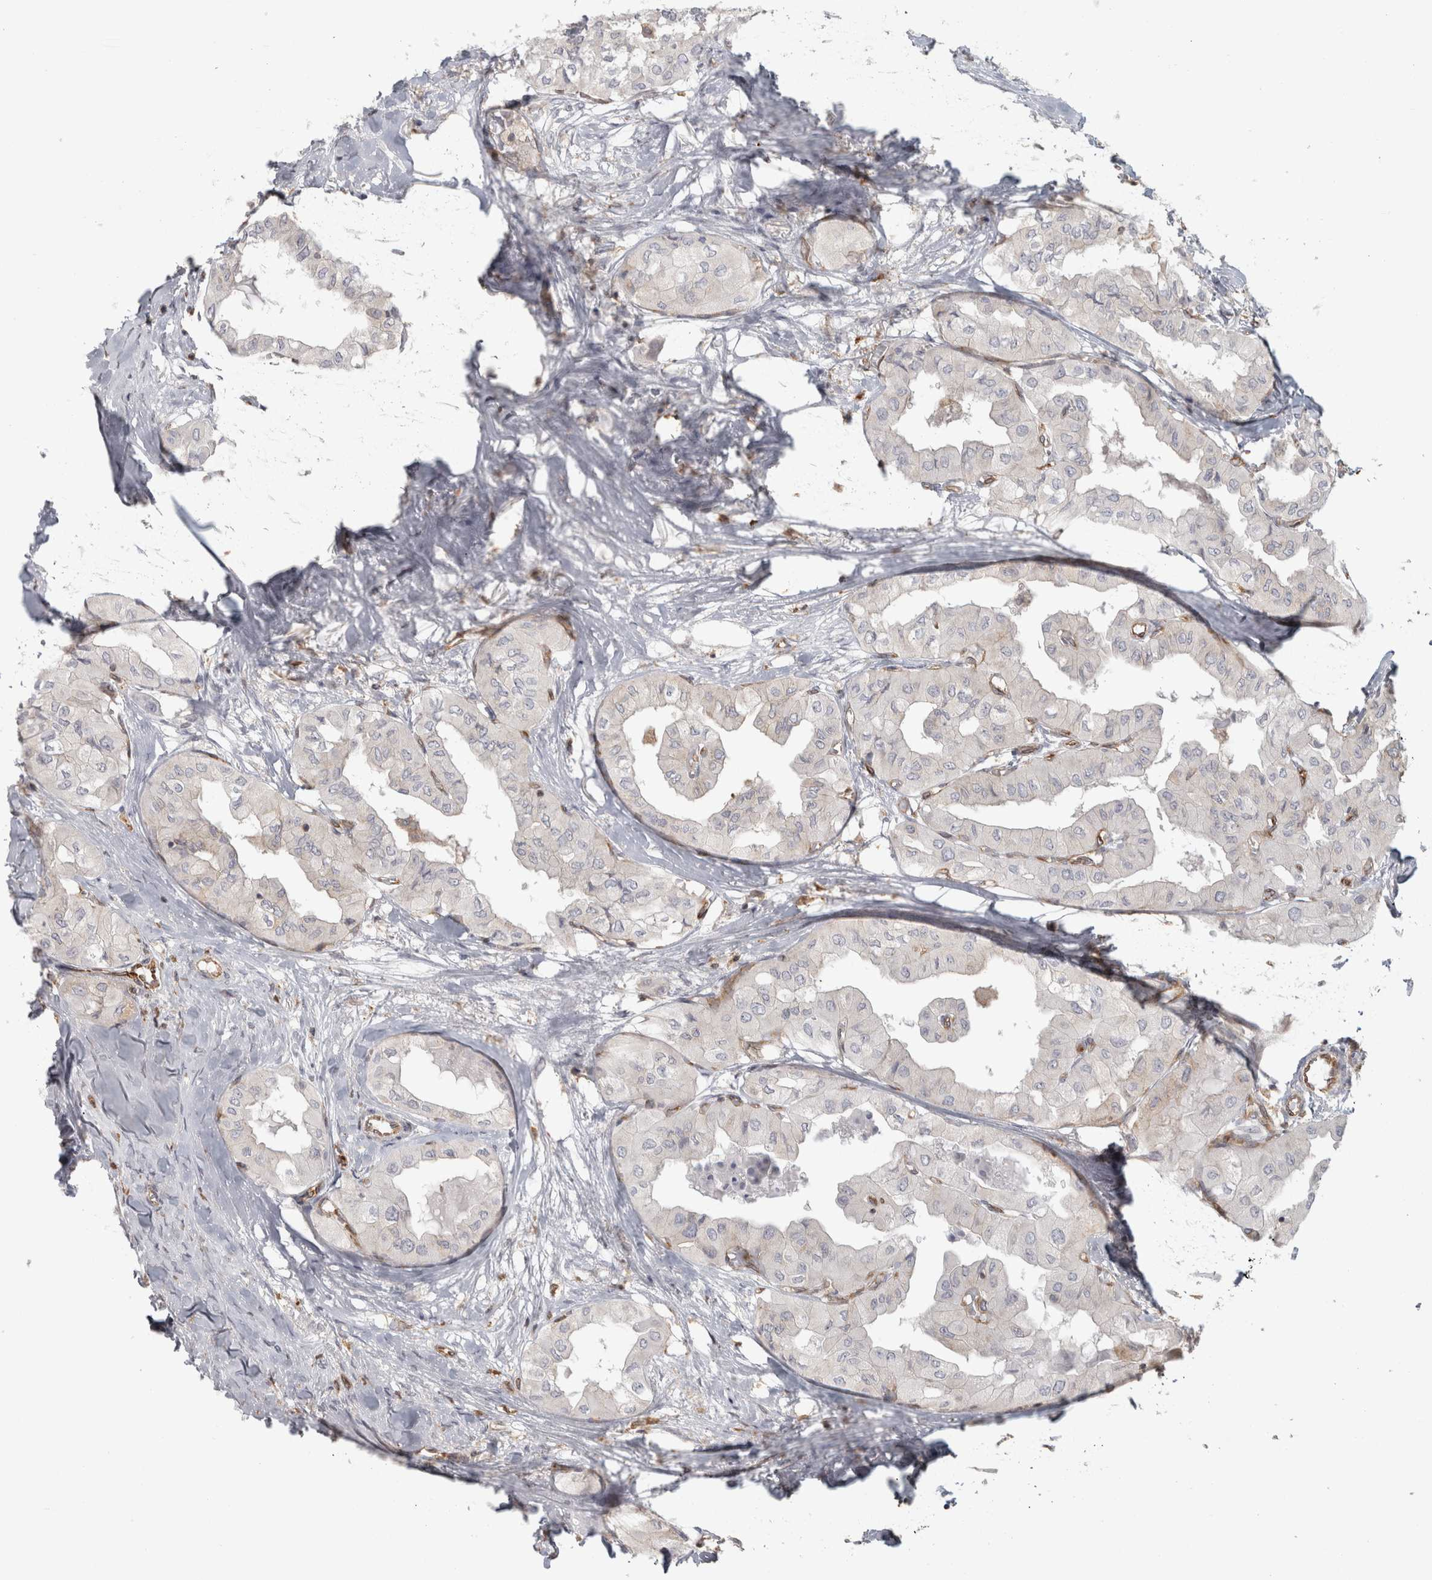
{"staining": {"intensity": "negative", "quantity": "none", "location": "none"}, "tissue": "thyroid cancer", "cell_type": "Tumor cells", "image_type": "cancer", "snomed": [{"axis": "morphology", "description": "Papillary adenocarcinoma, NOS"}, {"axis": "topography", "description": "Thyroid gland"}], "caption": "The photomicrograph exhibits no staining of tumor cells in thyroid cancer.", "gene": "HLA-E", "patient": {"sex": "female", "age": 59}}